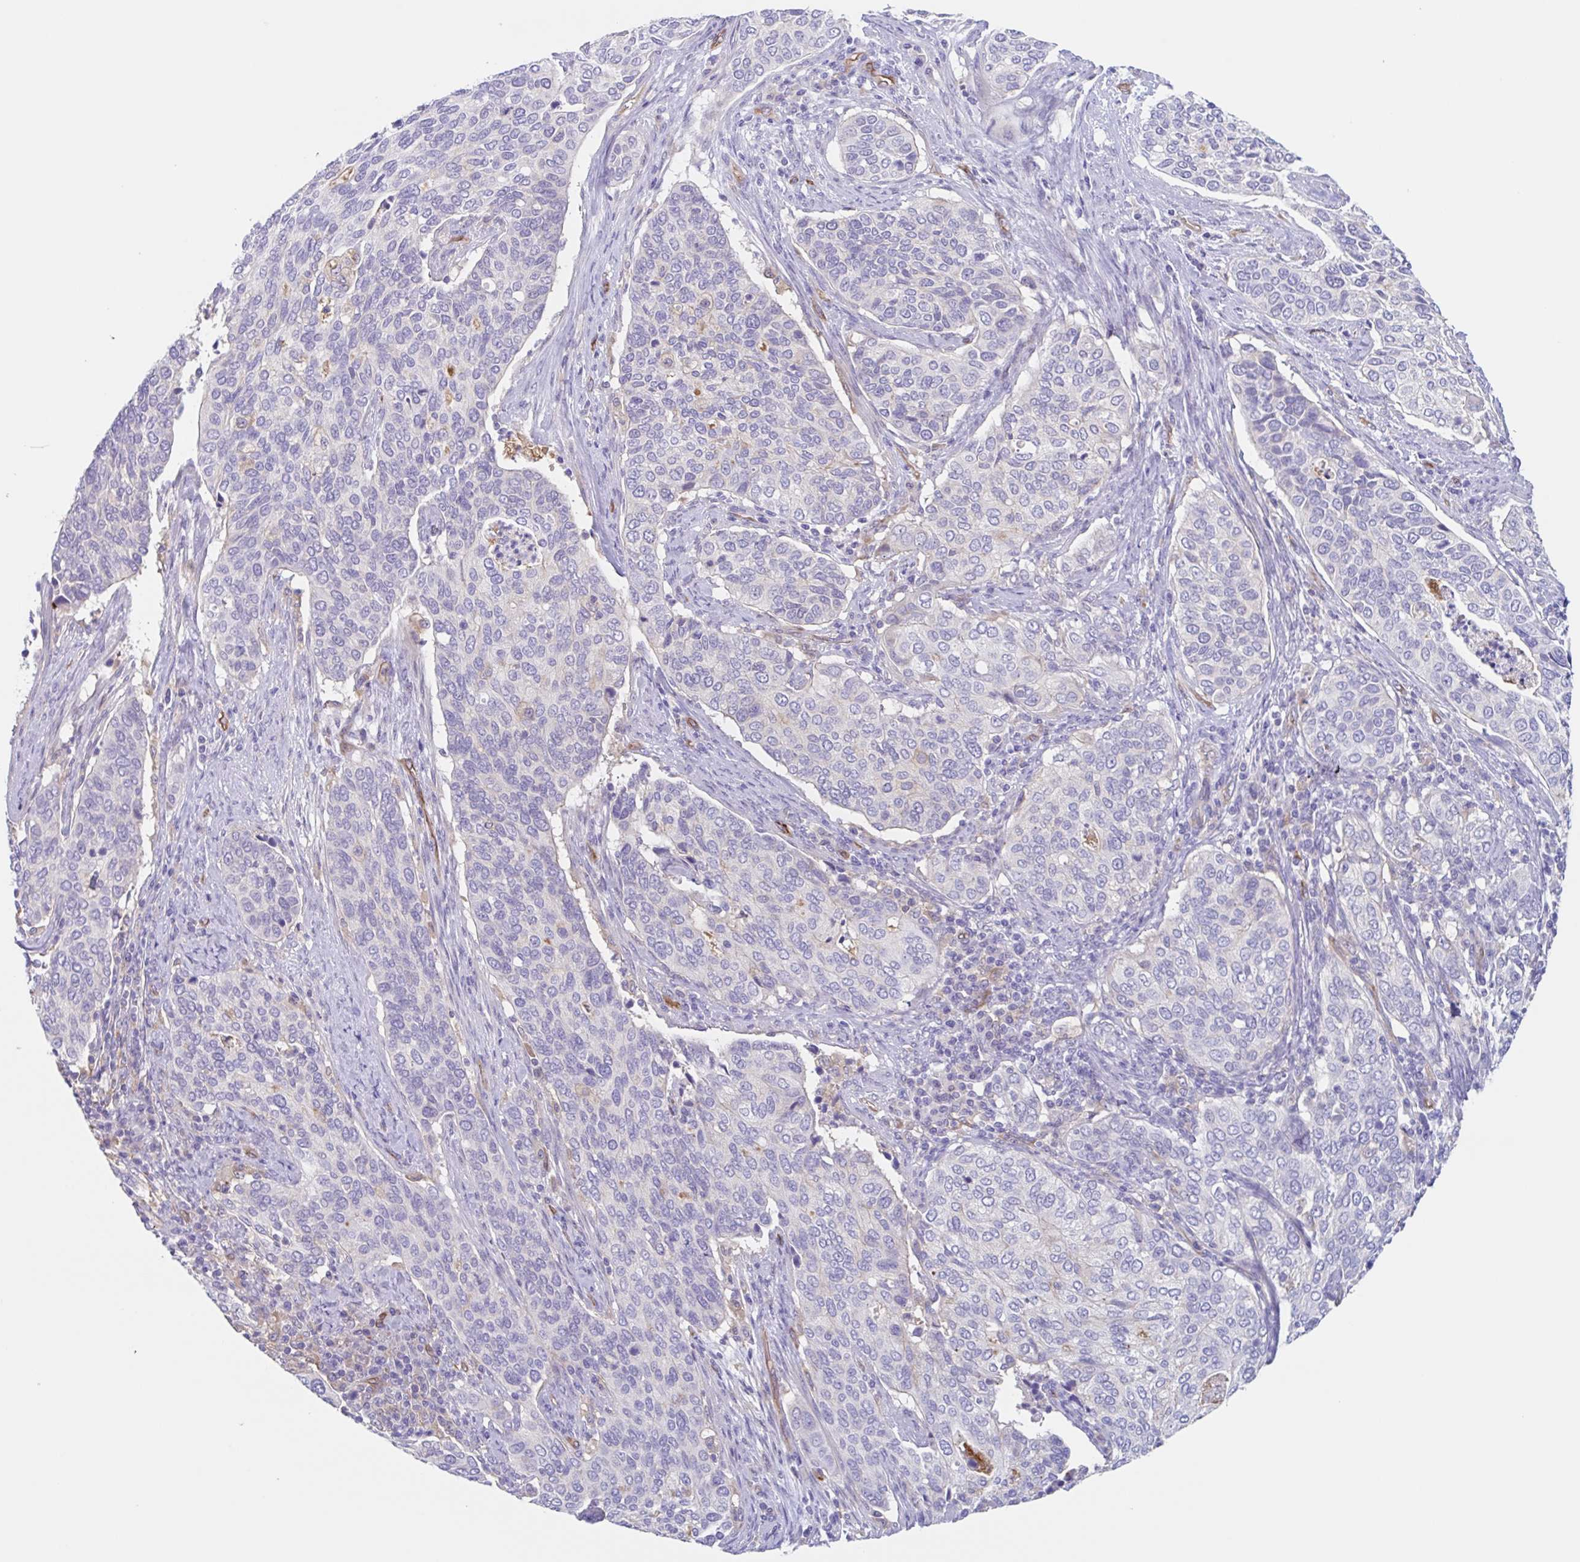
{"staining": {"intensity": "negative", "quantity": "none", "location": "none"}, "tissue": "cervical cancer", "cell_type": "Tumor cells", "image_type": "cancer", "snomed": [{"axis": "morphology", "description": "Squamous cell carcinoma, NOS"}, {"axis": "topography", "description": "Cervix"}], "caption": "DAB (3,3'-diaminobenzidine) immunohistochemical staining of squamous cell carcinoma (cervical) demonstrates no significant positivity in tumor cells.", "gene": "EHD4", "patient": {"sex": "female", "age": 38}}